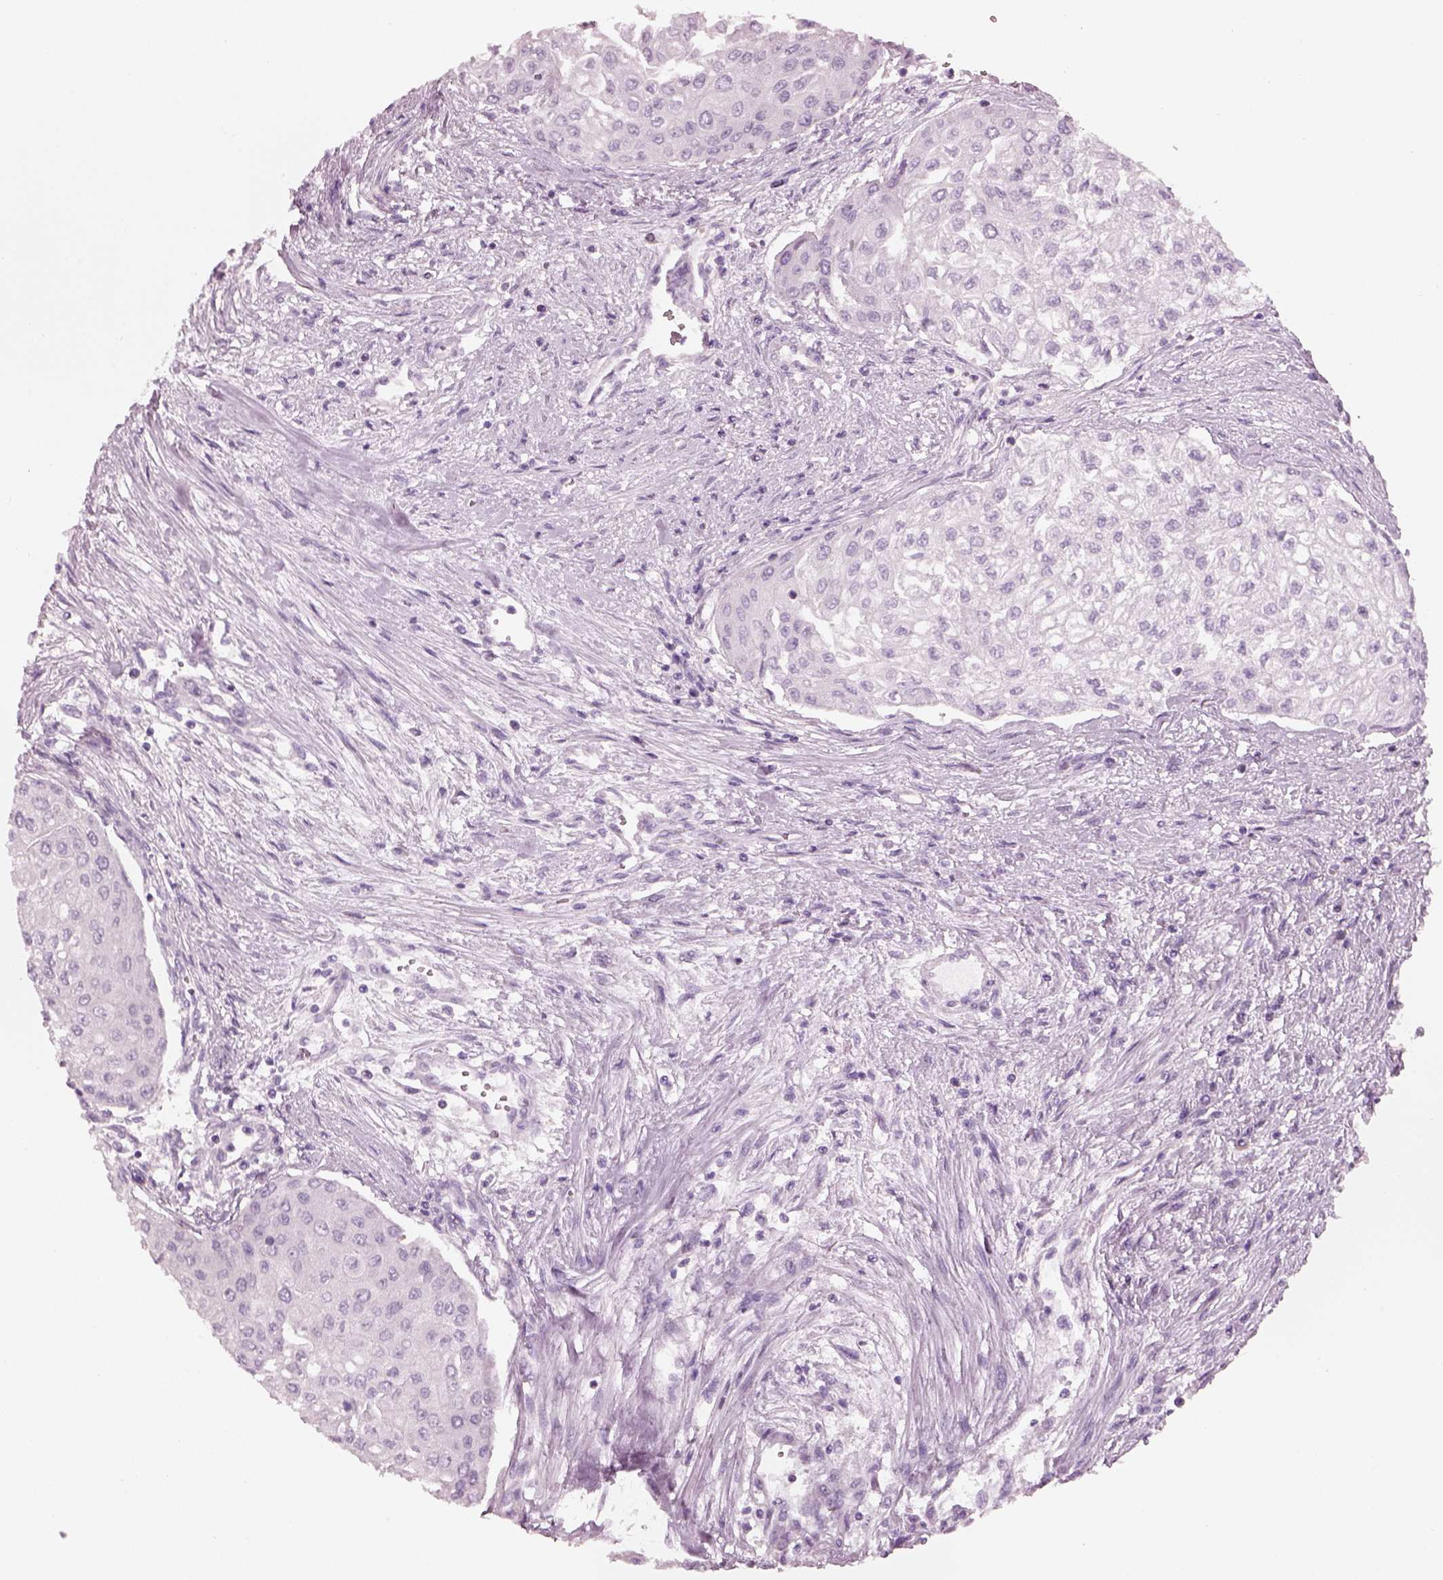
{"staining": {"intensity": "negative", "quantity": "none", "location": "none"}, "tissue": "urothelial cancer", "cell_type": "Tumor cells", "image_type": "cancer", "snomed": [{"axis": "morphology", "description": "Urothelial carcinoma, High grade"}, {"axis": "topography", "description": "Urinary bladder"}], "caption": "Immunohistochemistry image of human high-grade urothelial carcinoma stained for a protein (brown), which reveals no expression in tumor cells.", "gene": "SLC27A2", "patient": {"sex": "male", "age": 62}}